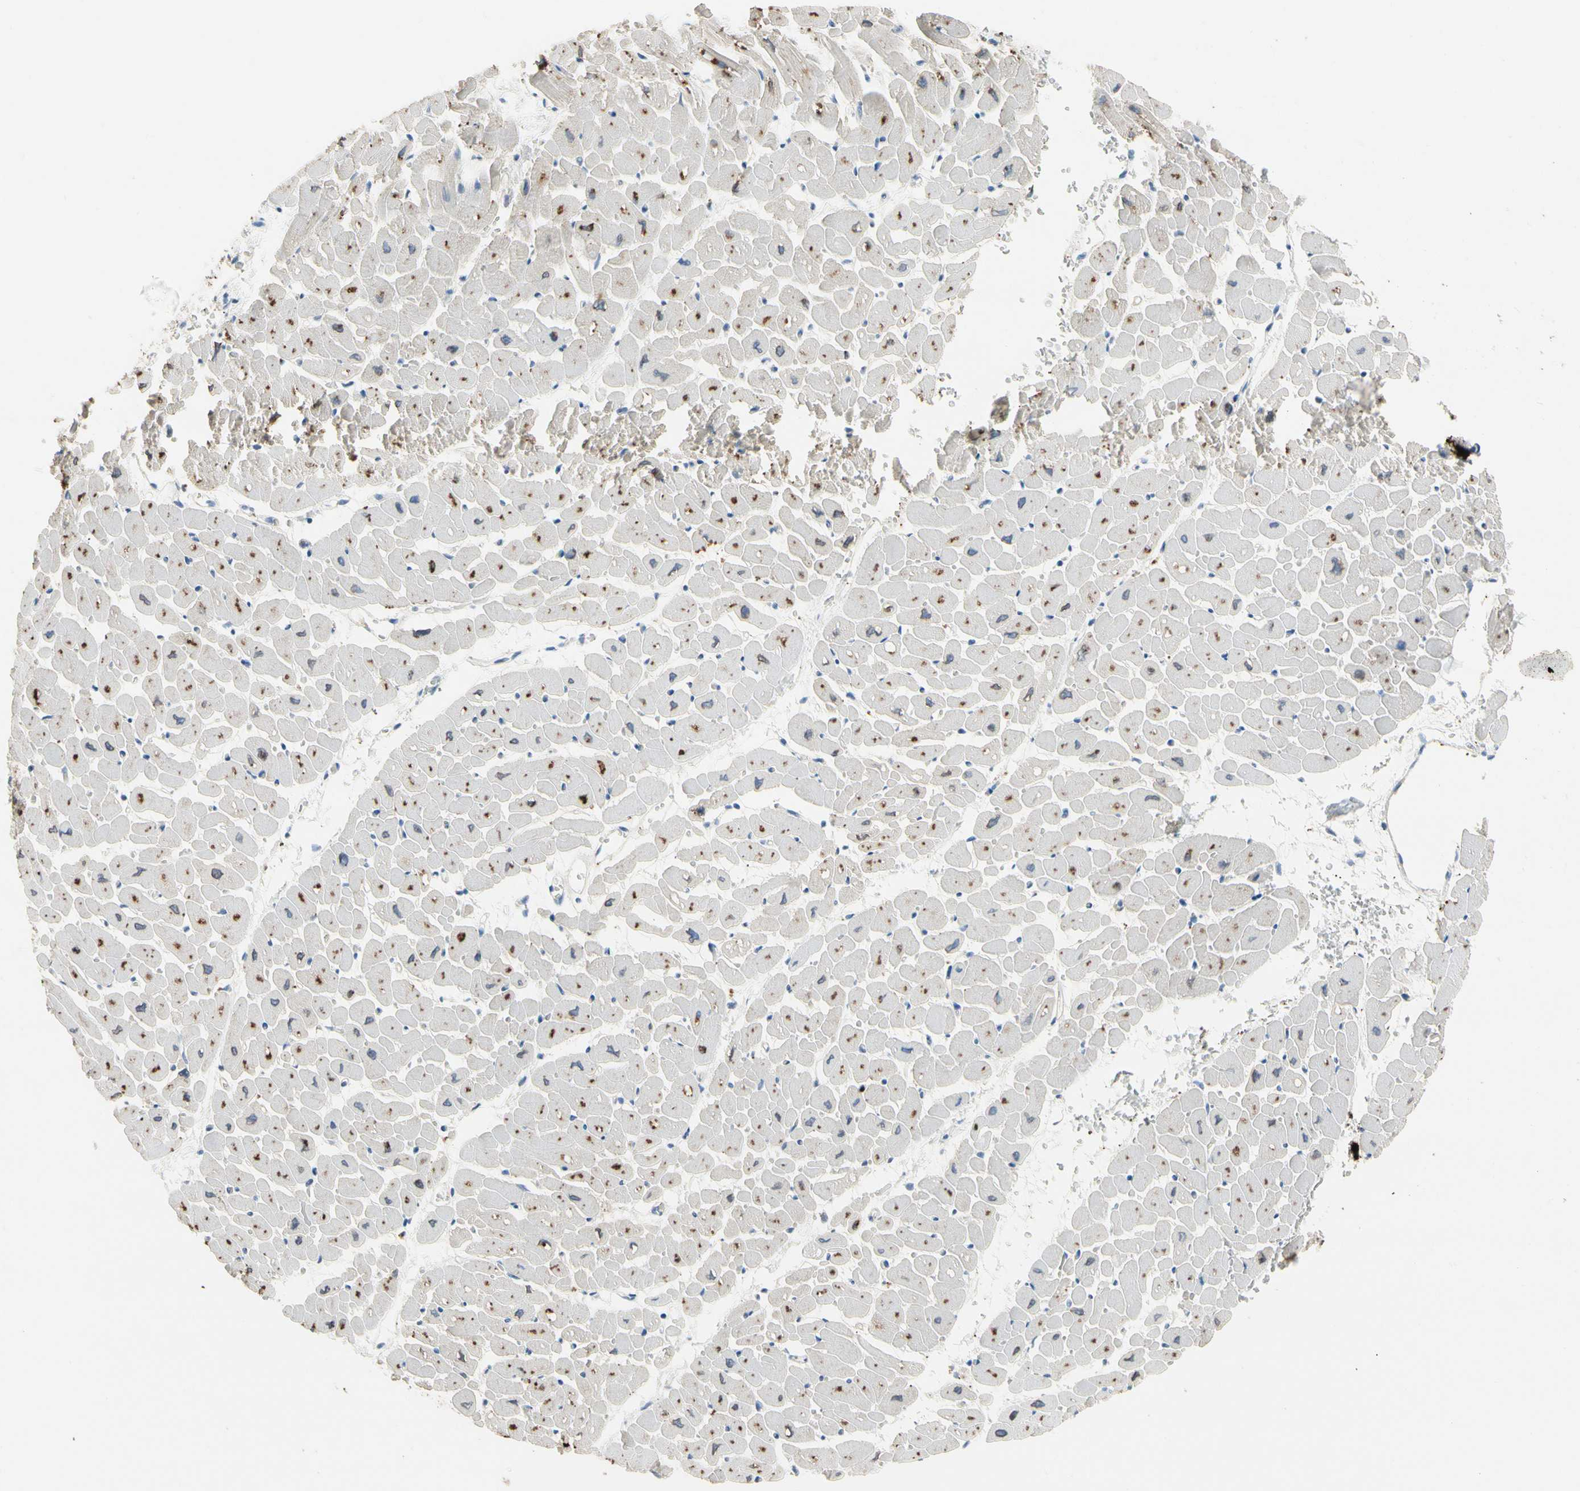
{"staining": {"intensity": "moderate", "quantity": "<25%", "location": "cytoplasmic/membranous"}, "tissue": "heart muscle", "cell_type": "Cardiomyocytes", "image_type": "normal", "snomed": [{"axis": "morphology", "description": "Normal tissue, NOS"}, {"axis": "topography", "description": "Heart"}], "caption": "A micrograph showing moderate cytoplasmic/membranous positivity in about <25% of cardiomyocytes in unremarkable heart muscle, as visualized by brown immunohistochemical staining.", "gene": "CPA3", "patient": {"sex": "male", "age": 45}}